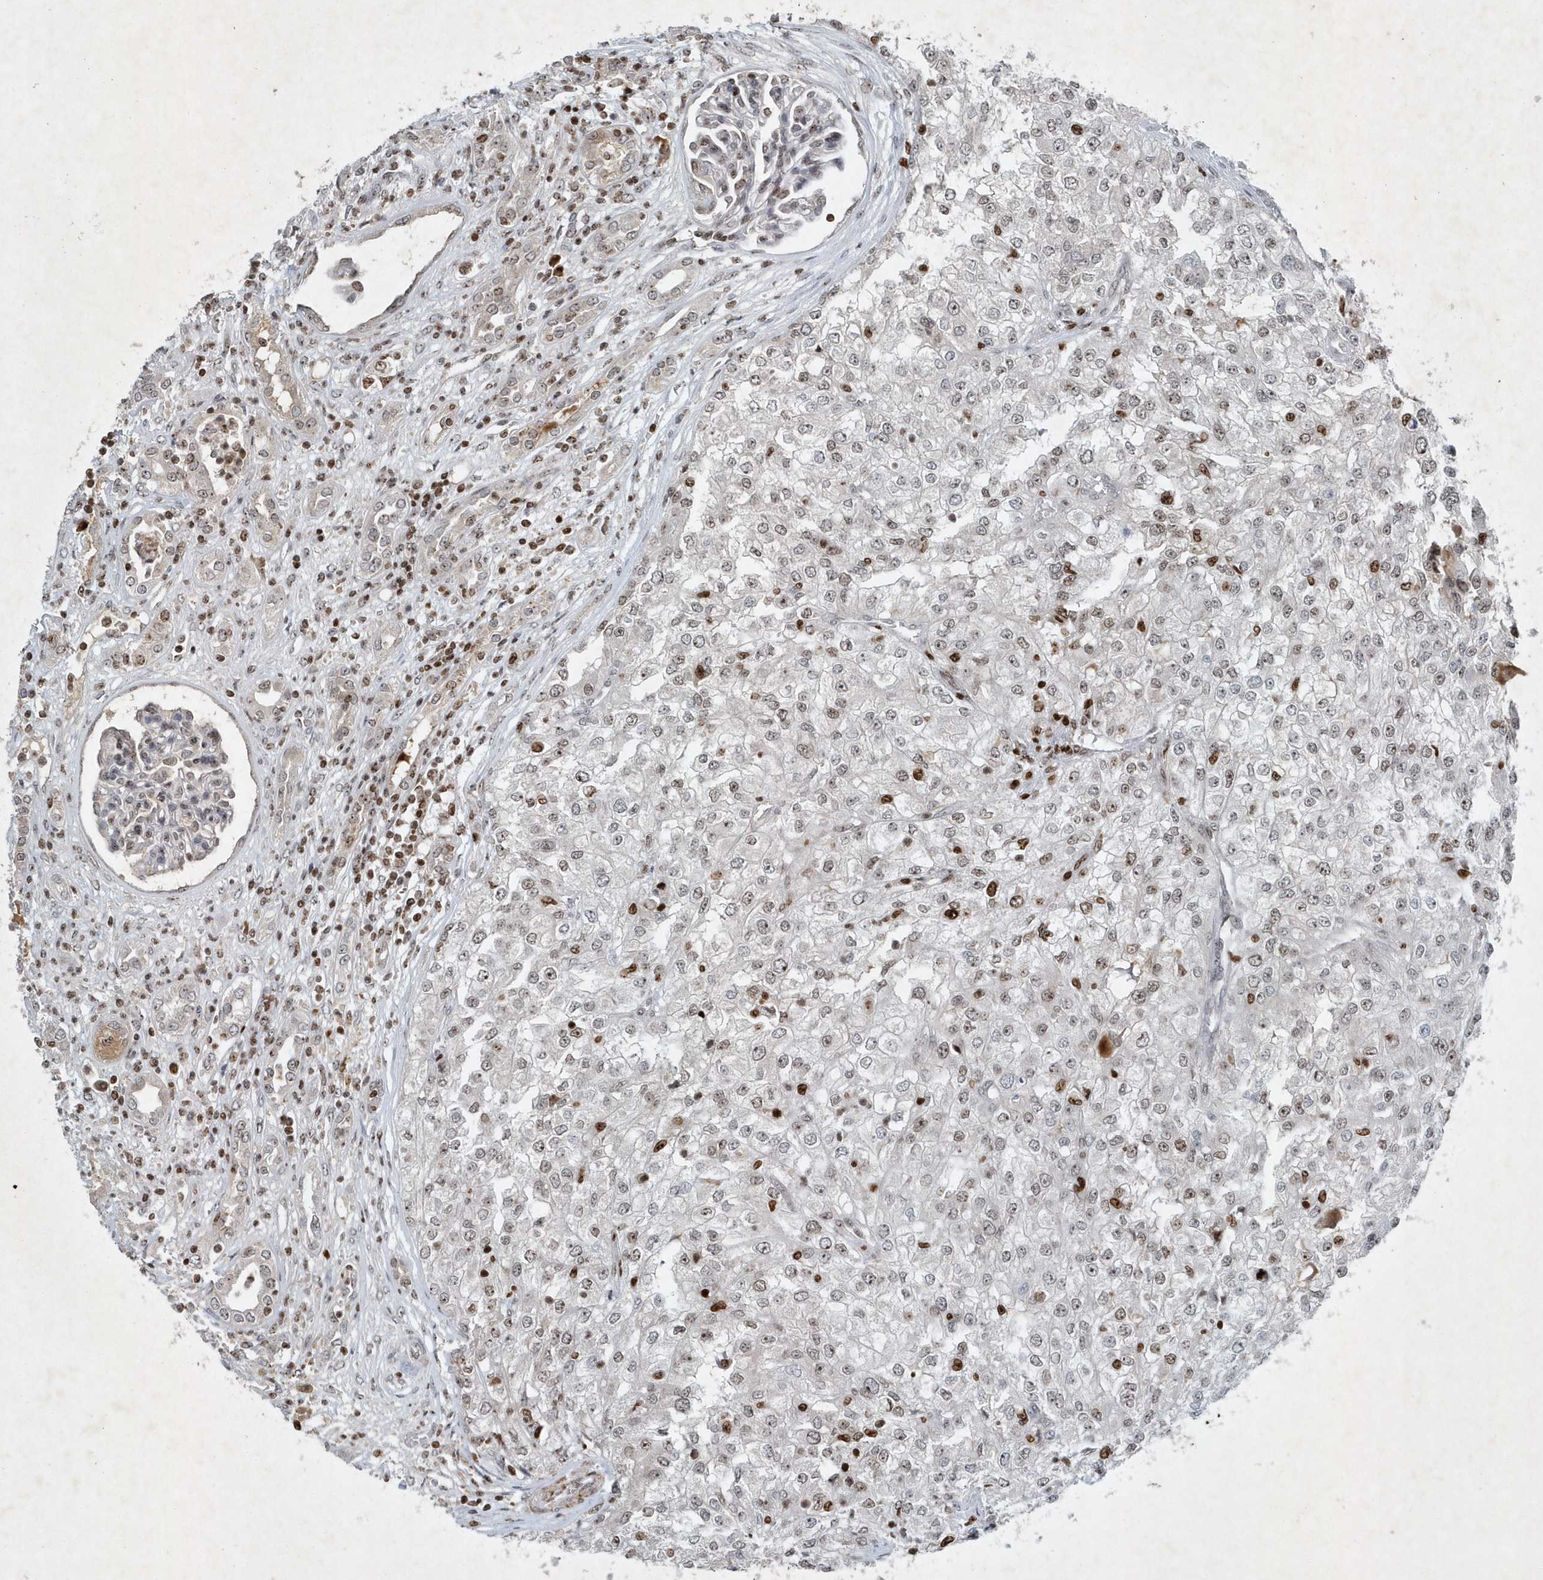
{"staining": {"intensity": "moderate", "quantity": ">75%", "location": "nuclear"}, "tissue": "renal cancer", "cell_type": "Tumor cells", "image_type": "cancer", "snomed": [{"axis": "morphology", "description": "Adenocarcinoma, NOS"}, {"axis": "topography", "description": "Kidney"}], "caption": "Renal cancer stained with a protein marker reveals moderate staining in tumor cells.", "gene": "QTRT2", "patient": {"sex": "female", "age": 54}}